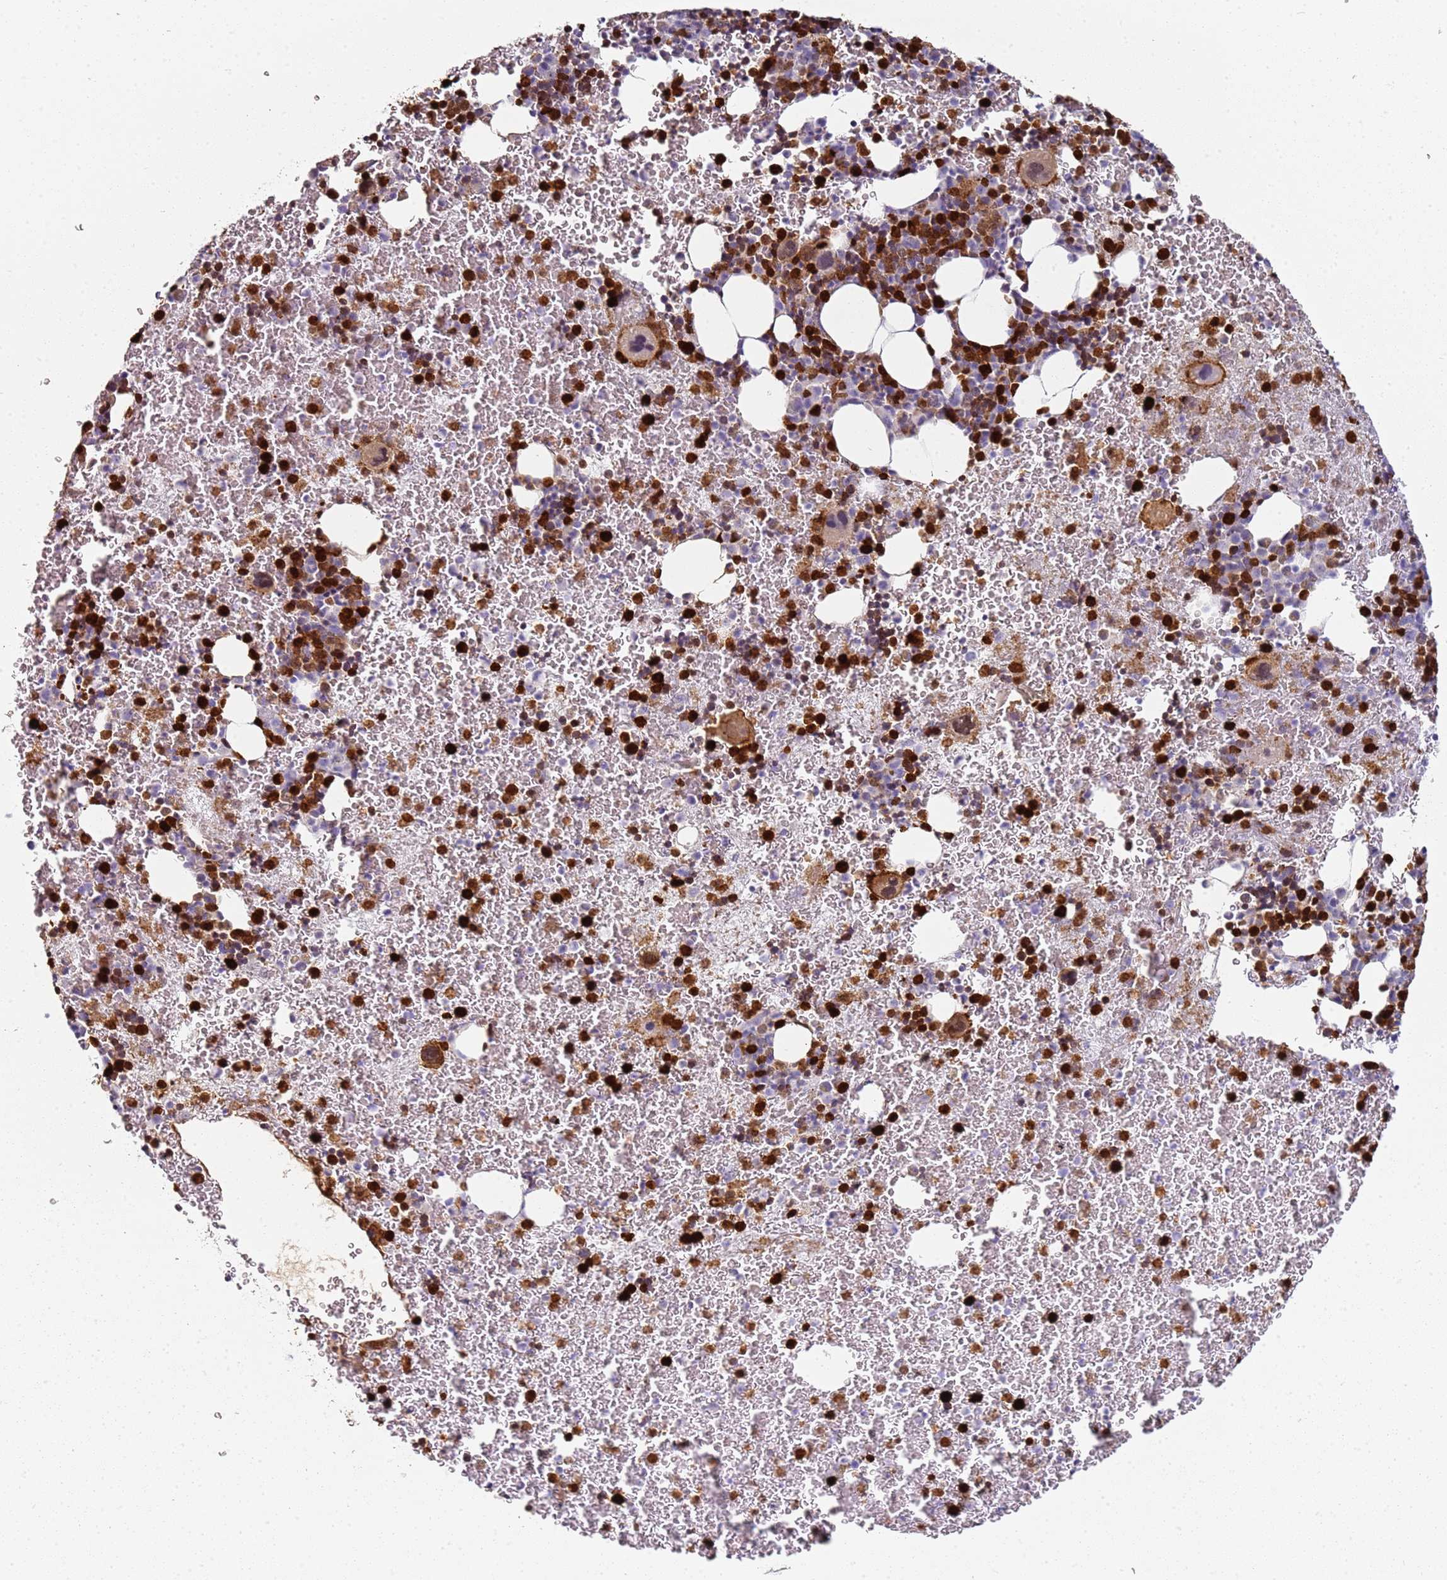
{"staining": {"intensity": "strong", "quantity": "25%-75%", "location": "cytoplasmic/membranous,nuclear"}, "tissue": "bone marrow", "cell_type": "Hematopoietic cells", "image_type": "normal", "snomed": [{"axis": "morphology", "description": "Normal tissue, NOS"}, {"axis": "topography", "description": "Bone marrow"}], "caption": "High-magnification brightfield microscopy of normal bone marrow stained with DAB (3,3'-diaminobenzidine) (brown) and counterstained with hematoxylin (blue). hematopoietic cells exhibit strong cytoplasmic/membranous,nuclear positivity is identified in about25%-75% of cells. Ihc stains the protein in brown and the nuclei are stained blue.", "gene": "S100A4", "patient": {"sex": "male", "age": 11}}